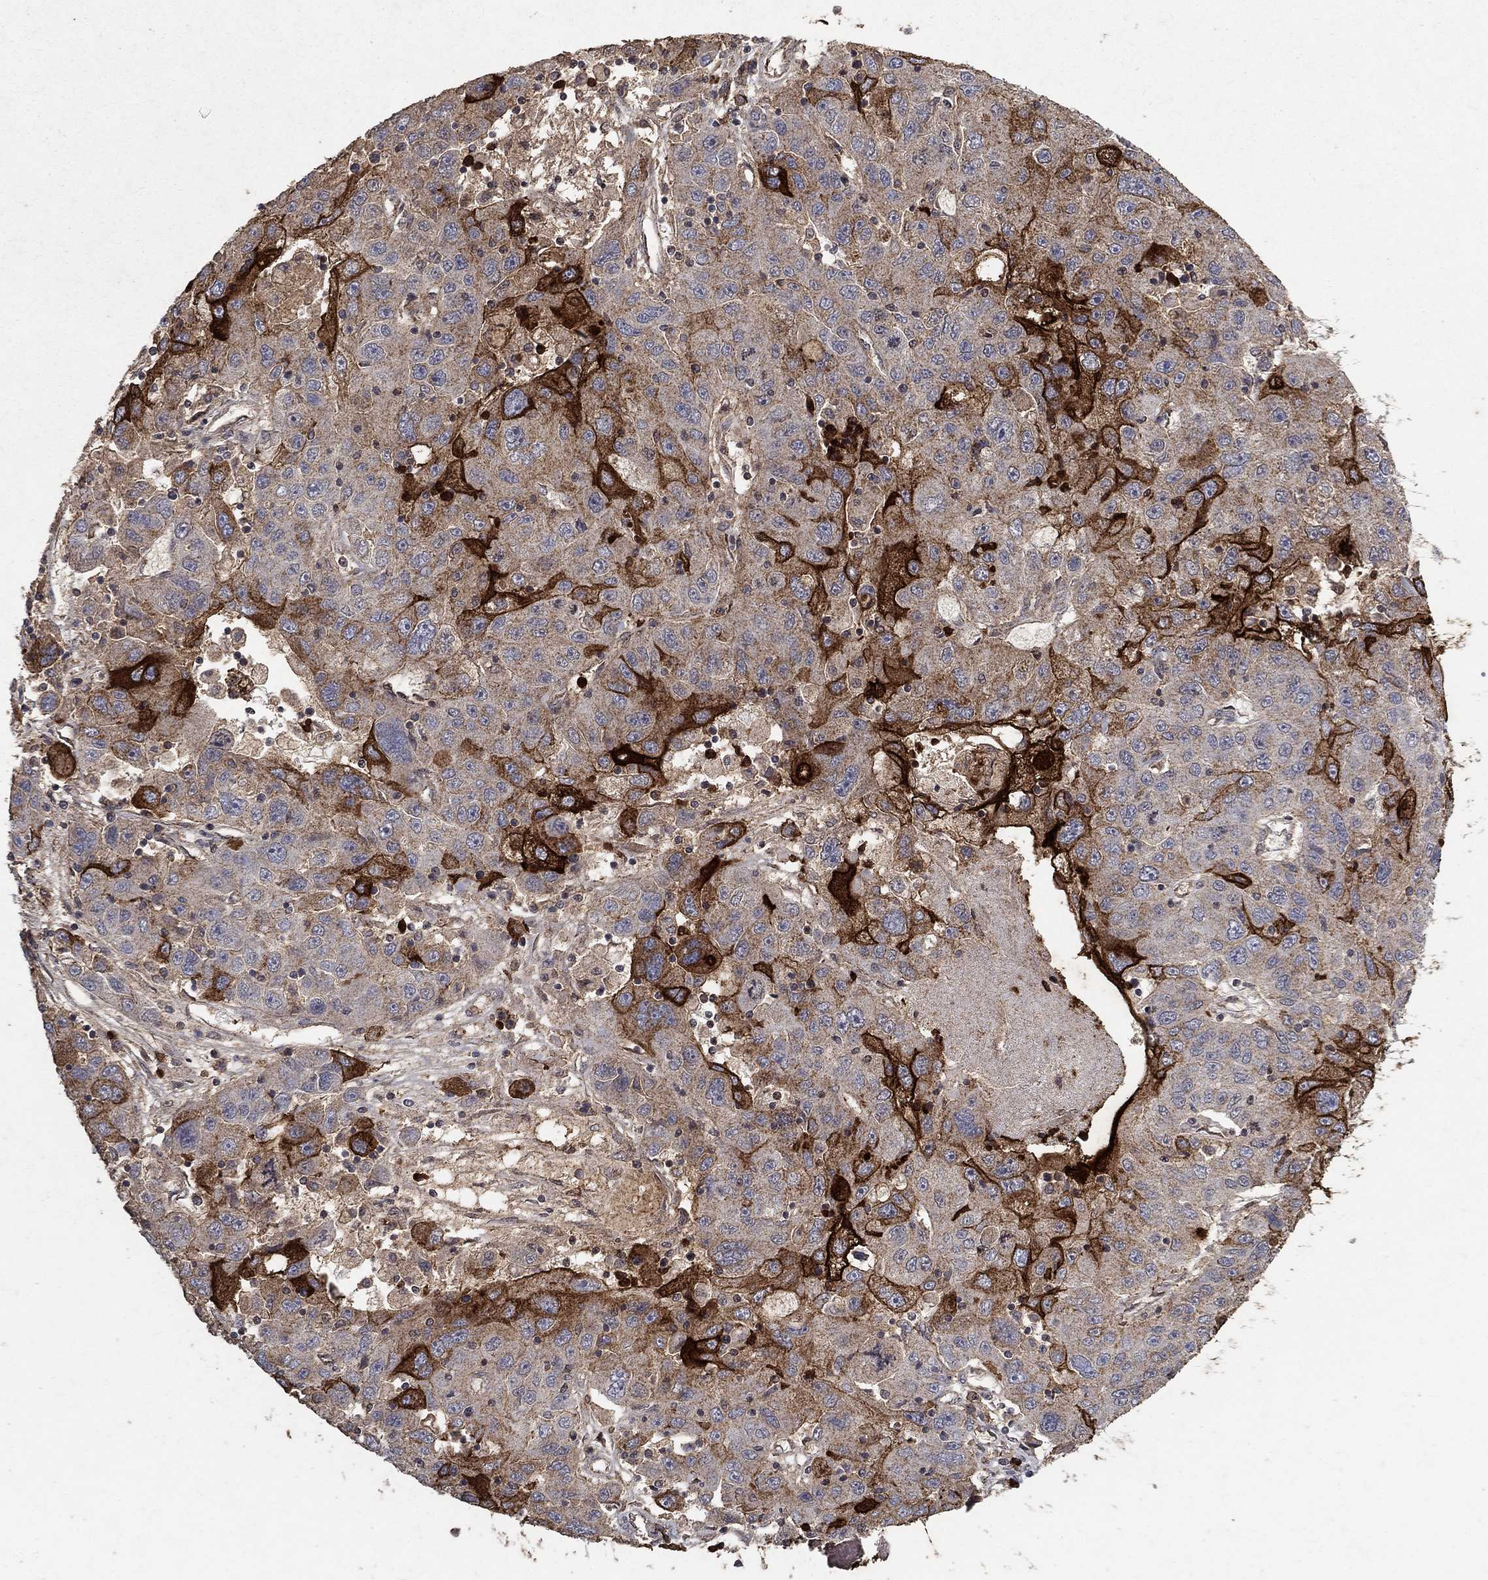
{"staining": {"intensity": "strong", "quantity": "<25%", "location": "cytoplasmic/membranous"}, "tissue": "stomach cancer", "cell_type": "Tumor cells", "image_type": "cancer", "snomed": [{"axis": "morphology", "description": "Adenocarcinoma, NOS"}, {"axis": "topography", "description": "Stomach"}], "caption": "About <25% of tumor cells in stomach adenocarcinoma demonstrate strong cytoplasmic/membranous protein expression as visualized by brown immunohistochemical staining.", "gene": "CD24", "patient": {"sex": "male", "age": 56}}